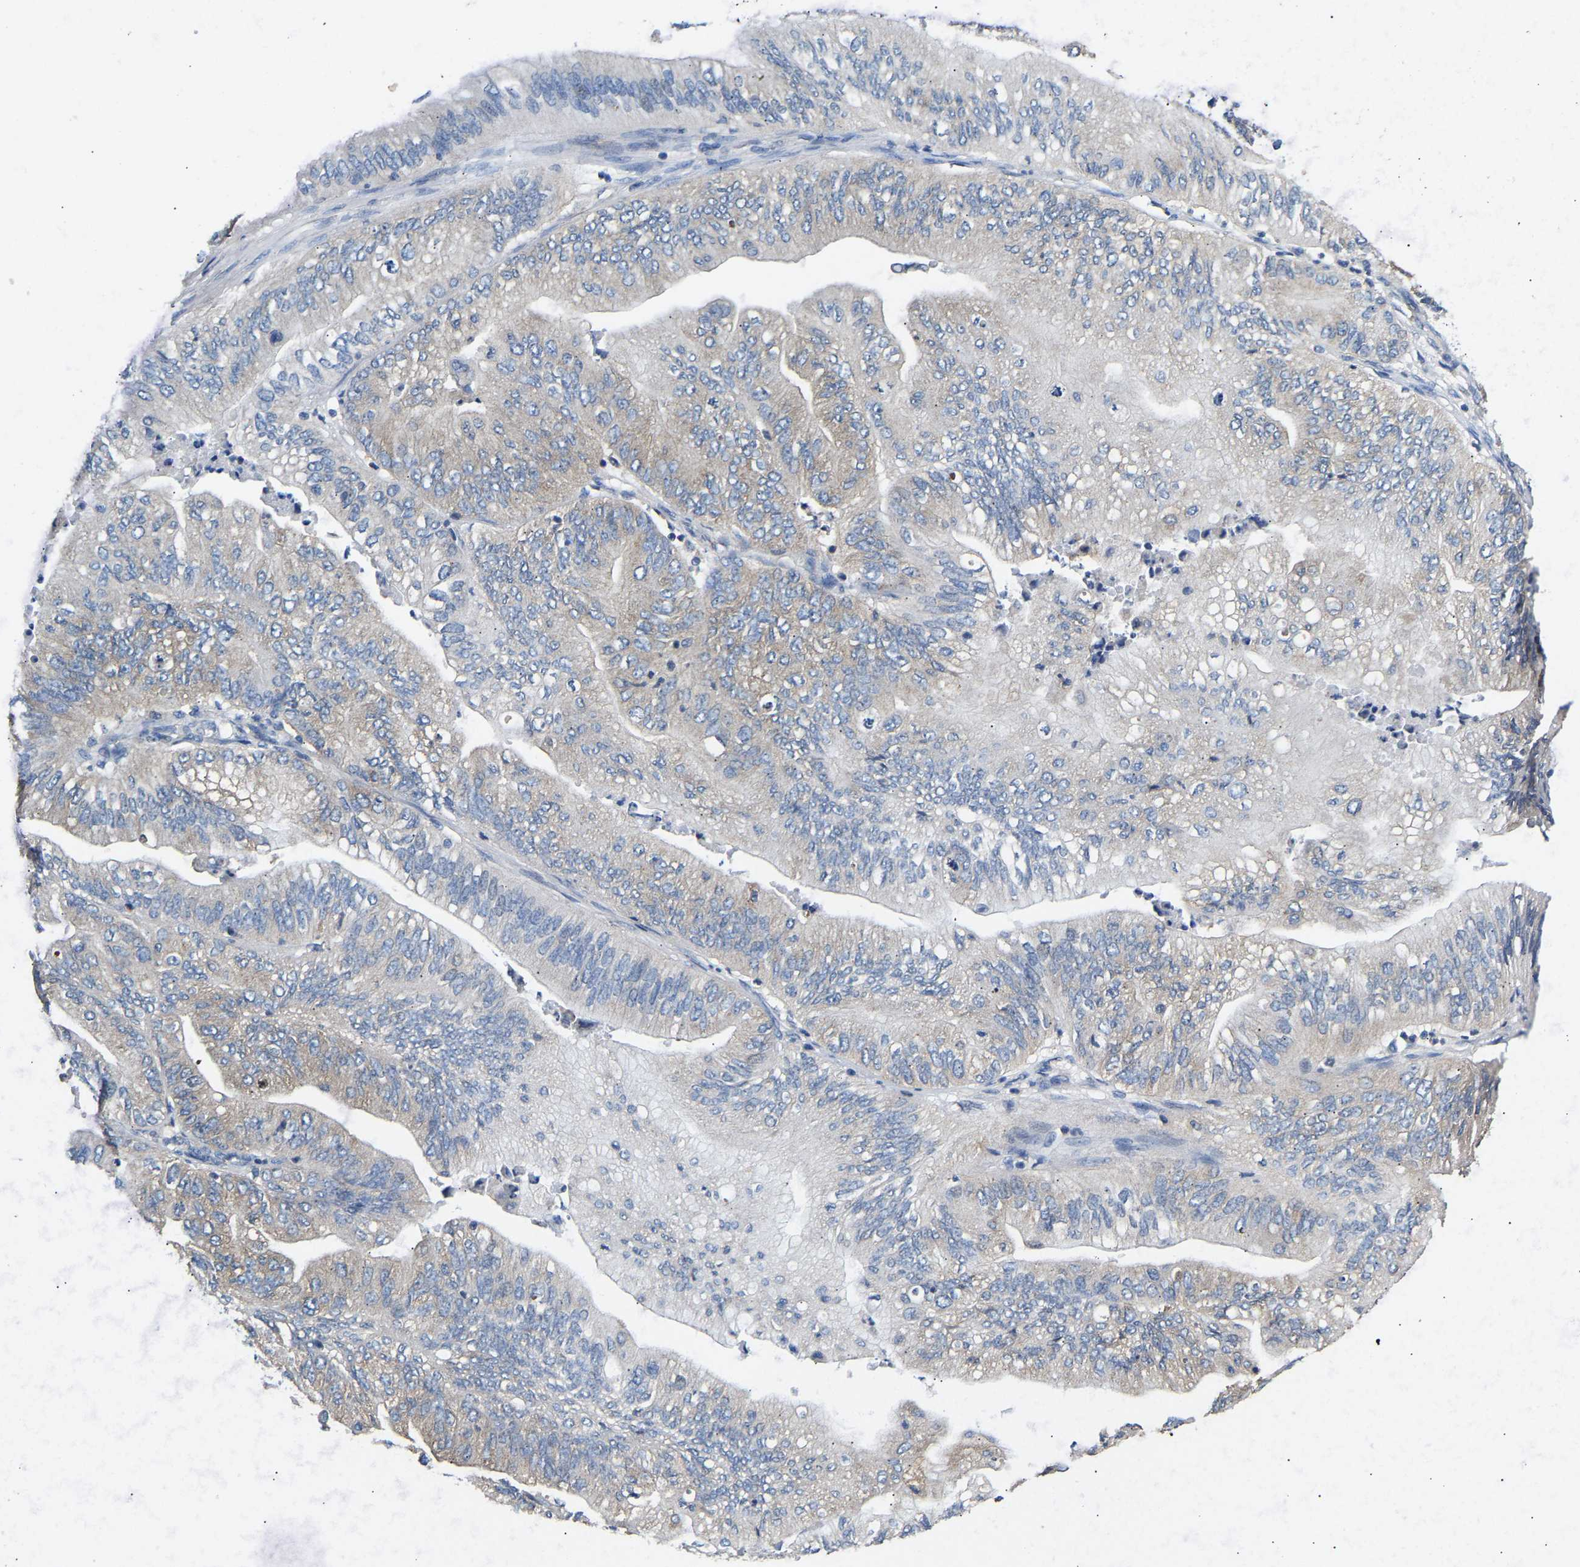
{"staining": {"intensity": "negative", "quantity": "none", "location": "none"}, "tissue": "ovarian cancer", "cell_type": "Tumor cells", "image_type": "cancer", "snomed": [{"axis": "morphology", "description": "Cystadenocarcinoma, mucinous, NOS"}, {"axis": "topography", "description": "Ovary"}], "caption": "IHC micrograph of neoplastic tissue: mucinous cystadenocarcinoma (ovarian) stained with DAB demonstrates no significant protein positivity in tumor cells.", "gene": "AIMP2", "patient": {"sex": "female", "age": 61}}